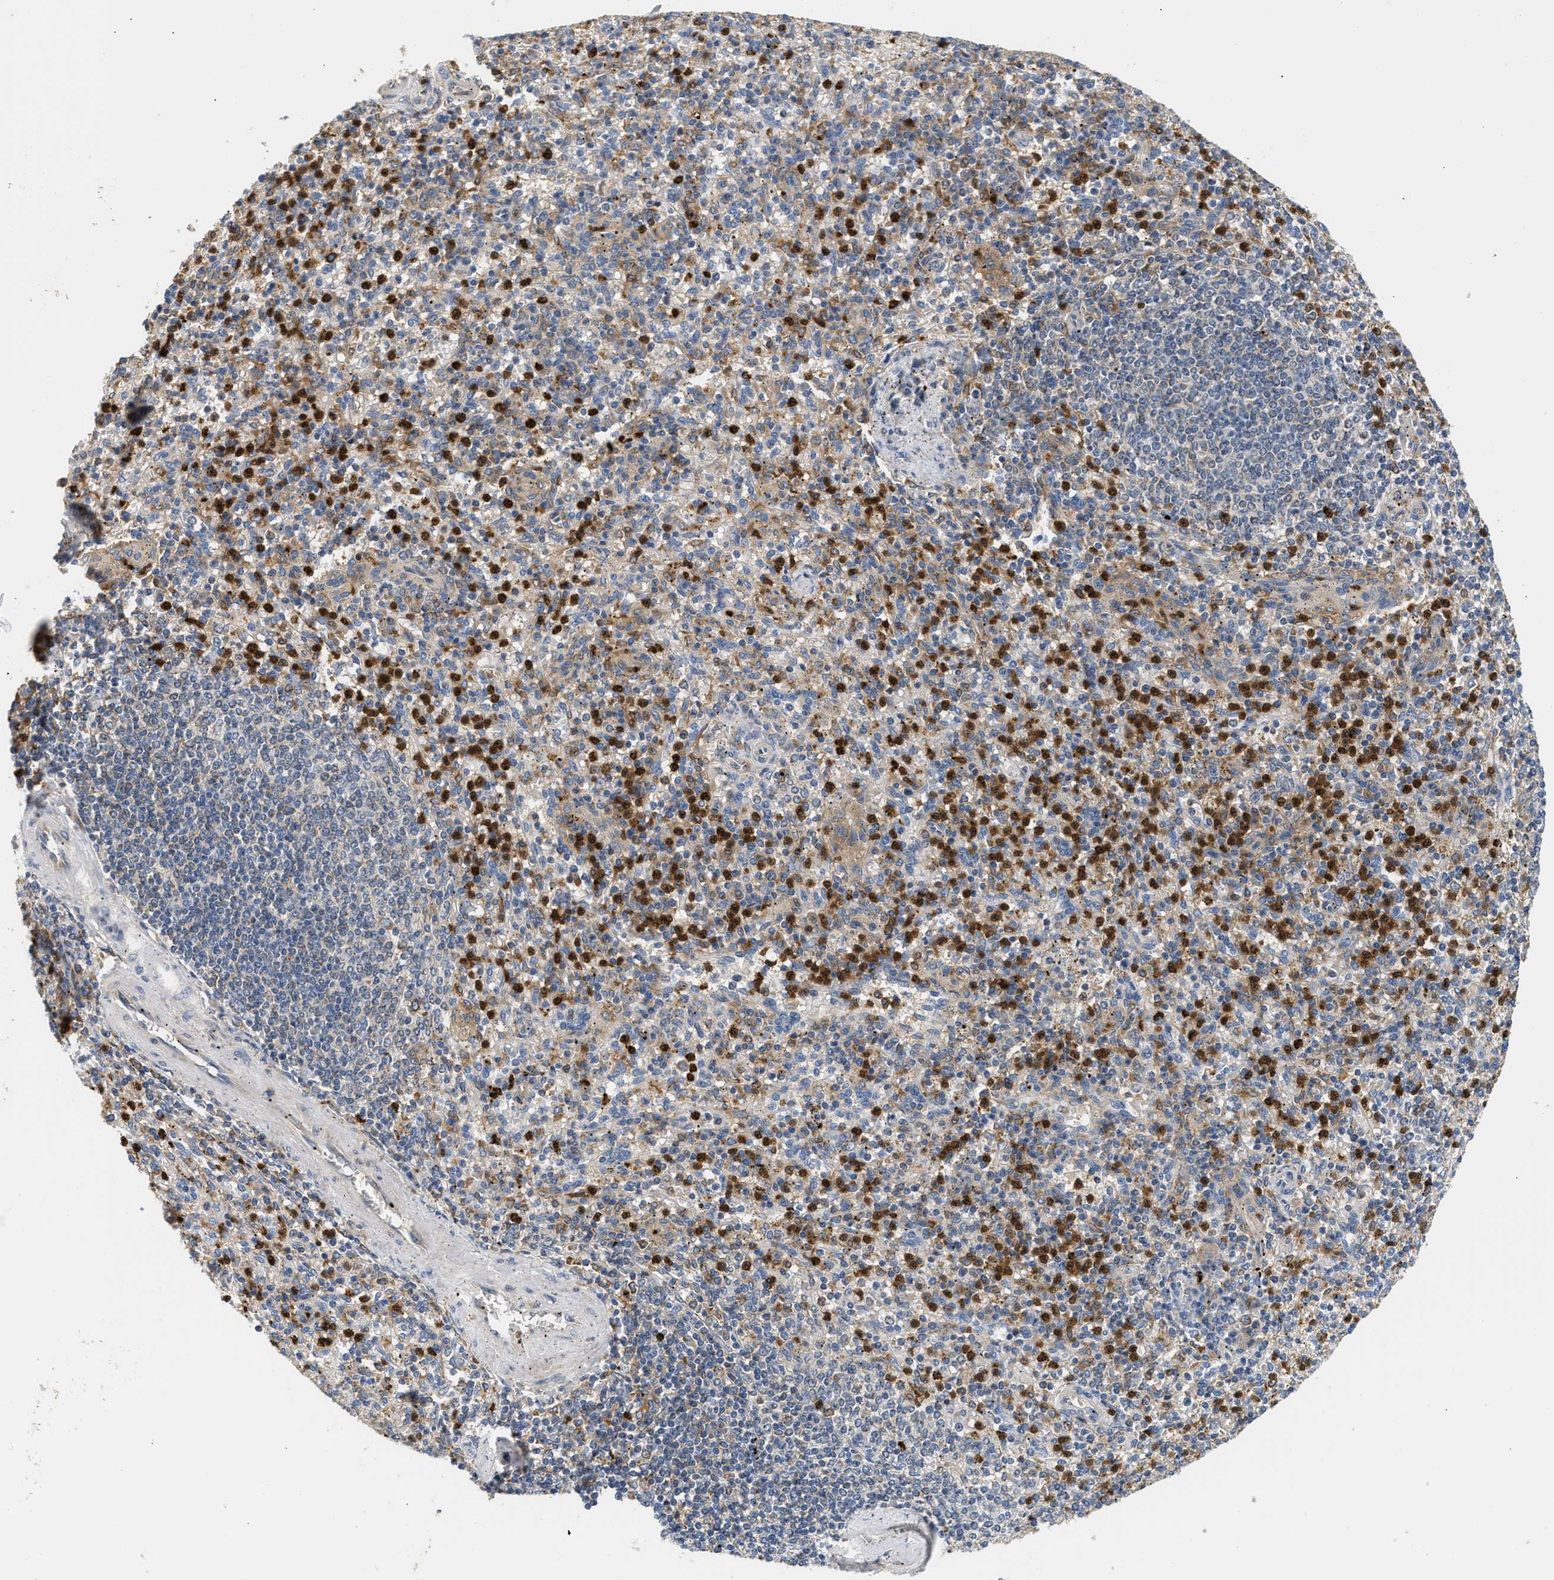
{"staining": {"intensity": "strong", "quantity": "25%-75%", "location": "cytoplasmic/membranous,nuclear"}, "tissue": "spleen", "cell_type": "Cells in red pulp", "image_type": "normal", "snomed": [{"axis": "morphology", "description": "Normal tissue, NOS"}, {"axis": "topography", "description": "Spleen"}], "caption": "A high amount of strong cytoplasmic/membranous,nuclear positivity is seen in about 25%-75% of cells in red pulp in unremarkable spleen. (DAB IHC, brown staining for protein, blue staining for nuclei).", "gene": "RAB31", "patient": {"sex": "male", "age": 72}}